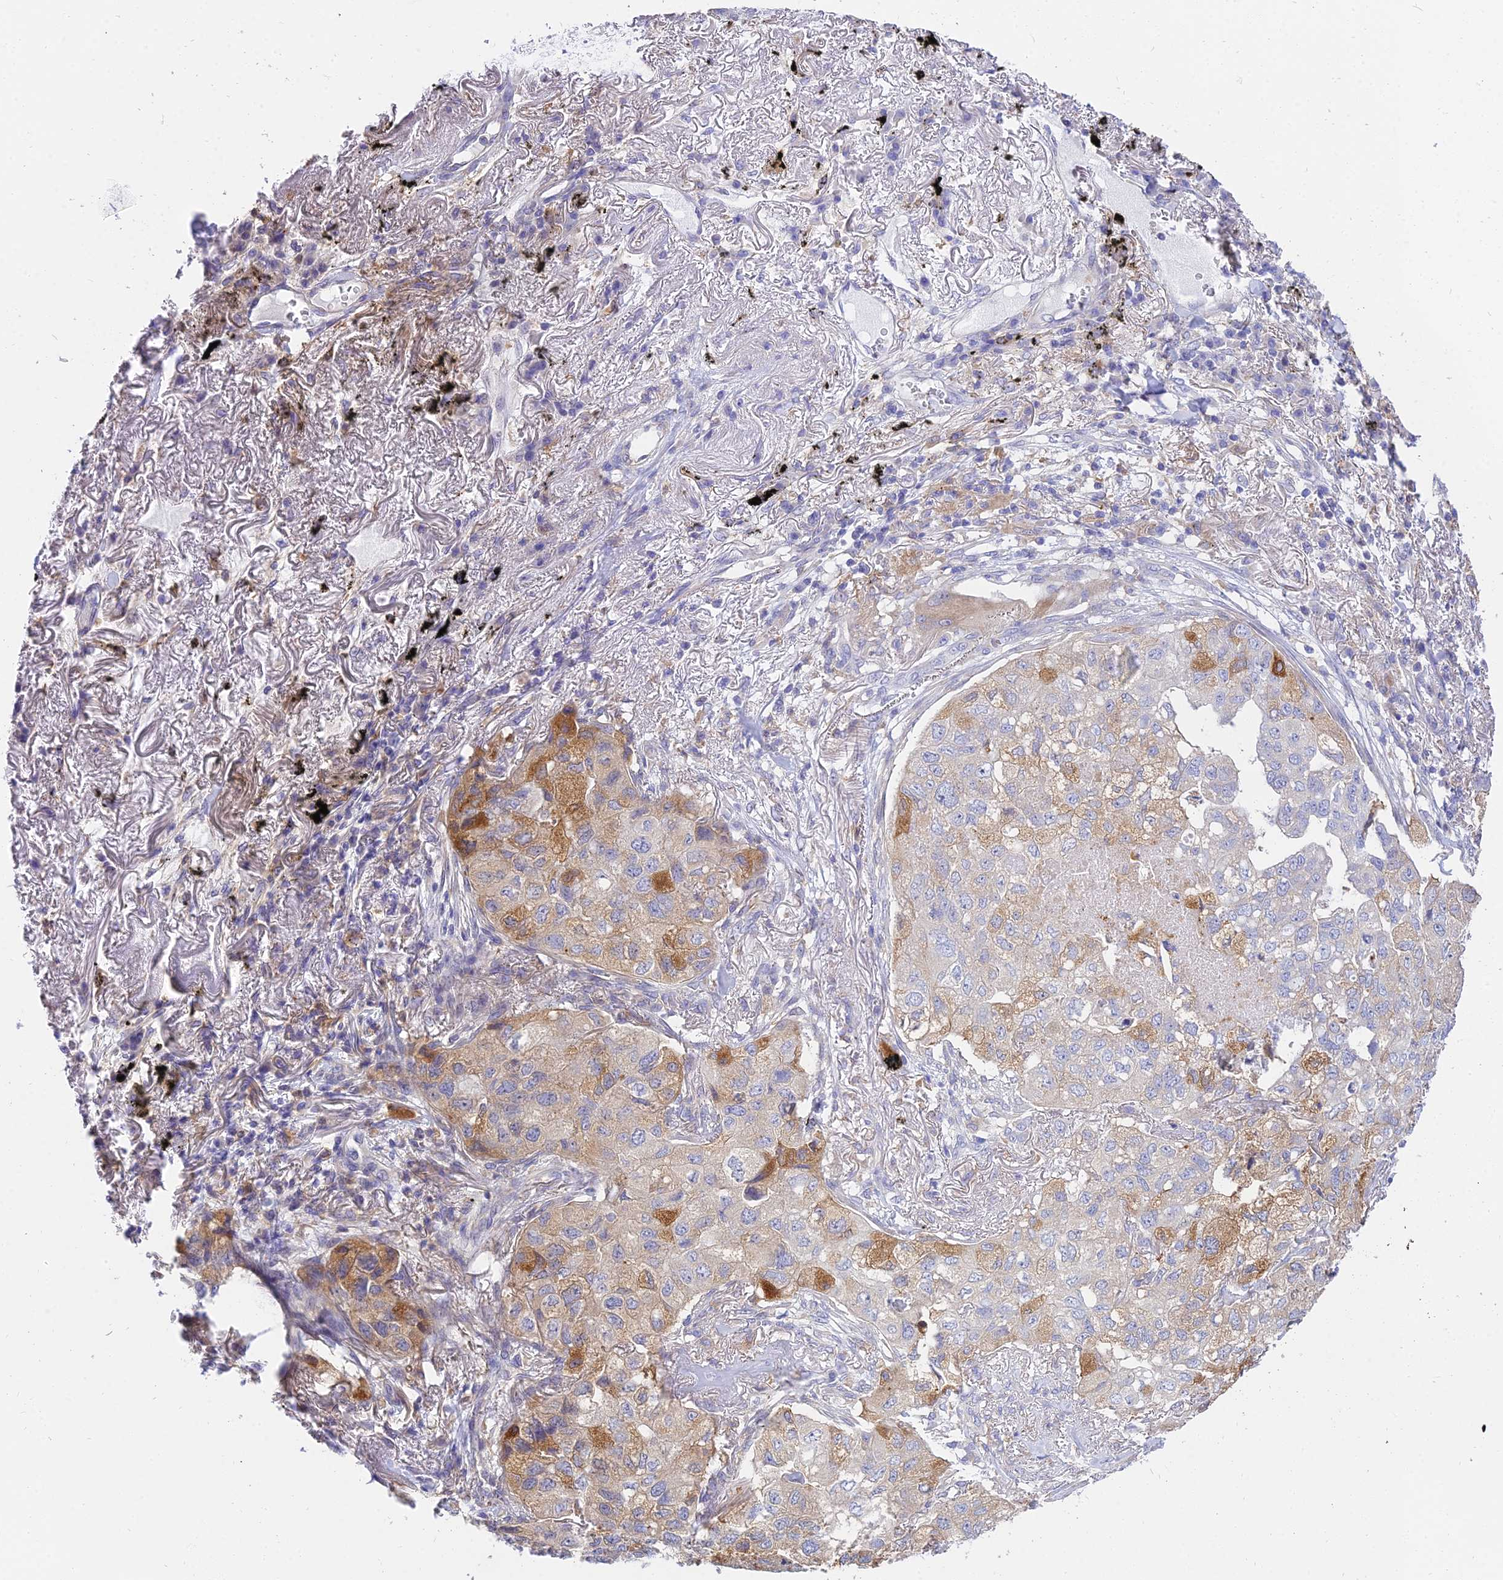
{"staining": {"intensity": "moderate", "quantity": "<25%", "location": "cytoplasmic/membranous"}, "tissue": "lung cancer", "cell_type": "Tumor cells", "image_type": "cancer", "snomed": [{"axis": "morphology", "description": "Adenocarcinoma, NOS"}, {"axis": "topography", "description": "Lung"}], "caption": "Lung adenocarcinoma stained for a protein (brown) shows moderate cytoplasmic/membranous positive staining in about <25% of tumor cells.", "gene": "ARL8B", "patient": {"sex": "male", "age": 65}}